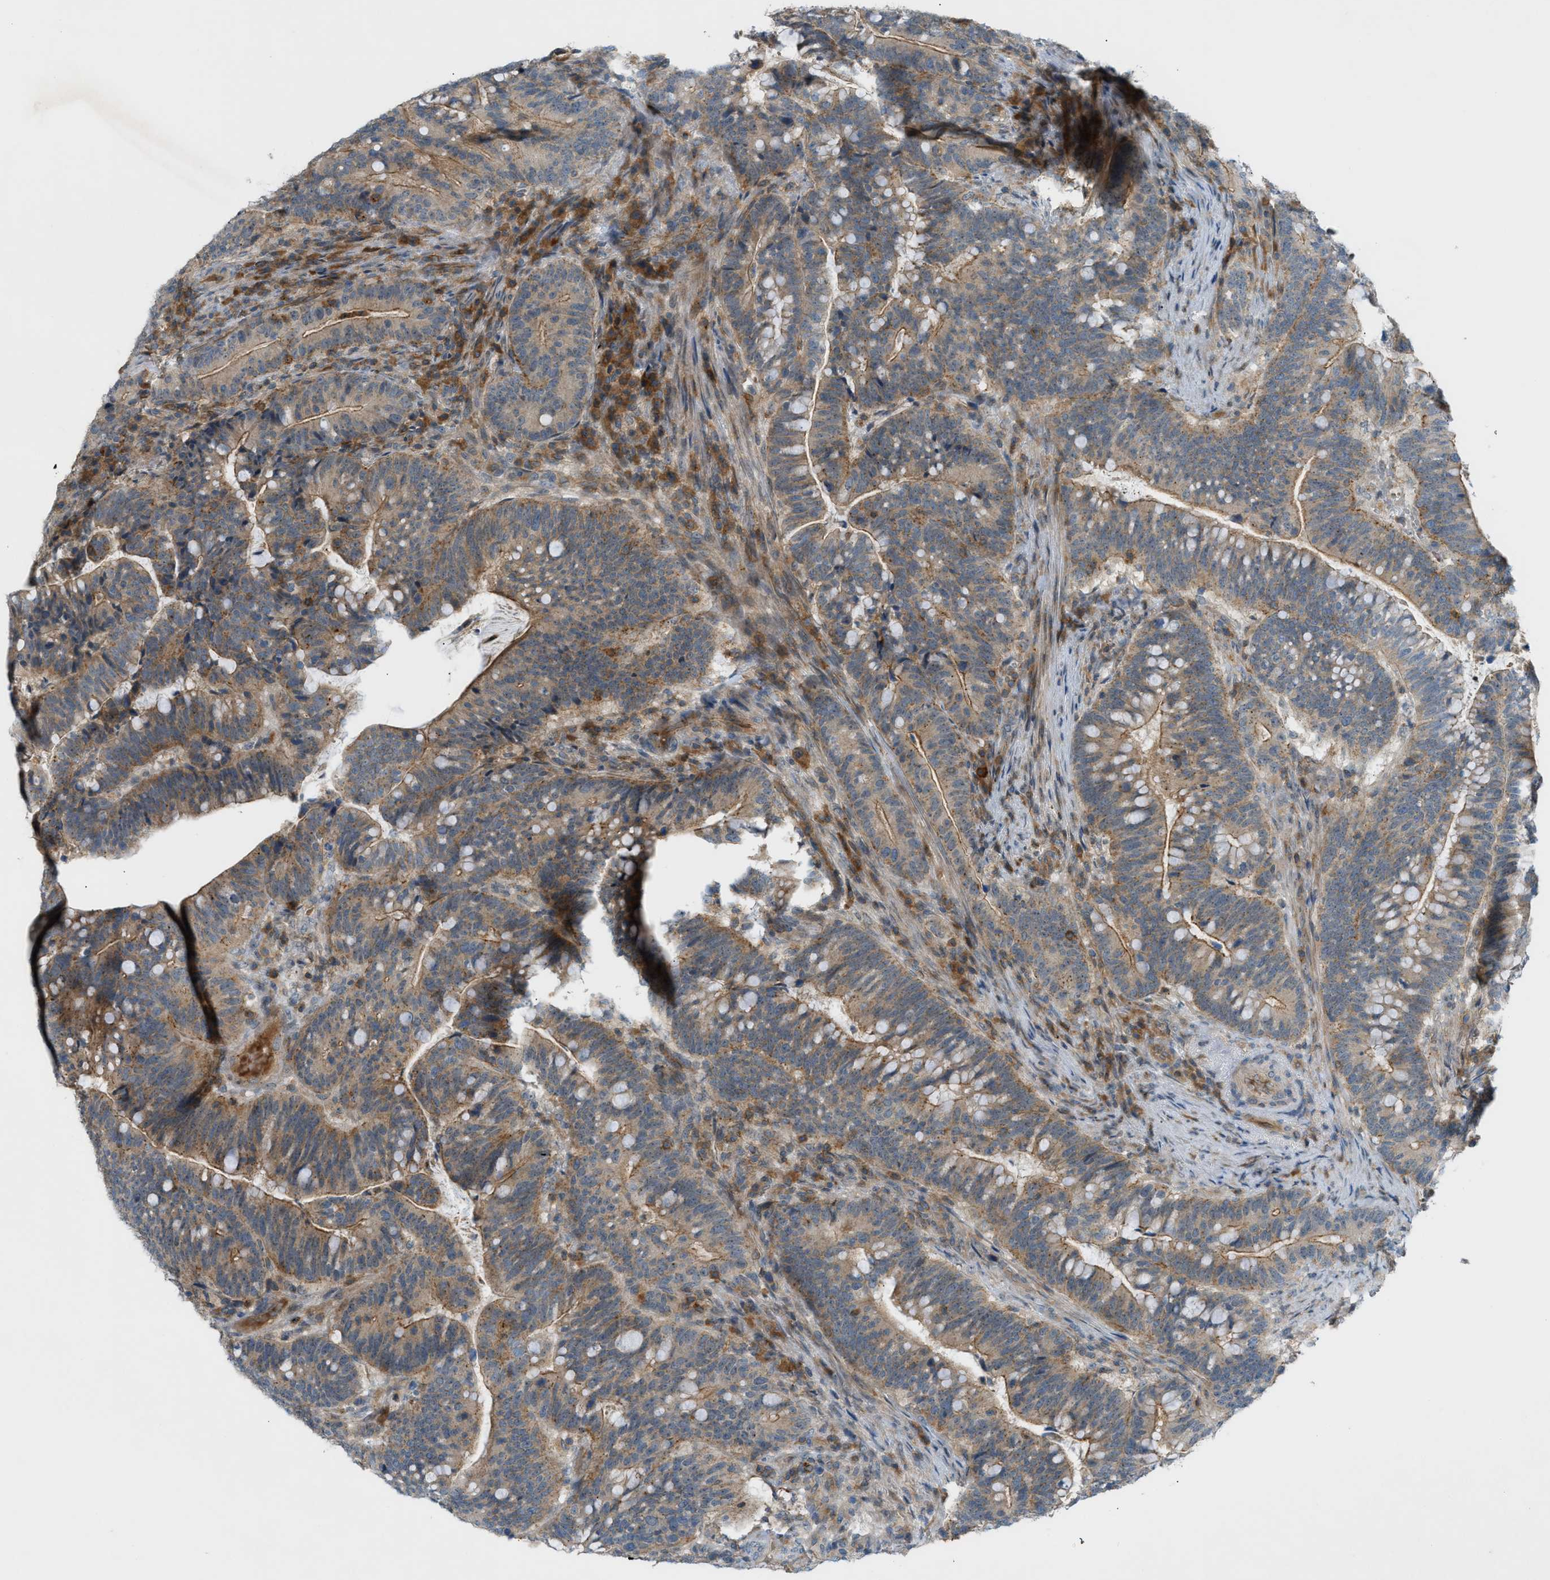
{"staining": {"intensity": "moderate", "quantity": ">75%", "location": "cytoplasmic/membranous"}, "tissue": "colorectal cancer", "cell_type": "Tumor cells", "image_type": "cancer", "snomed": [{"axis": "morphology", "description": "Normal tissue, NOS"}, {"axis": "morphology", "description": "Adenocarcinoma, NOS"}, {"axis": "topography", "description": "Colon"}], "caption": "Colorectal cancer stained with a brown dye demonstrates moderate cytoplasmic/membranous positive positivity in about >75% of tumor cells.", "gene": "GRK6", "patient": {"sex": "female", "age": 66}}